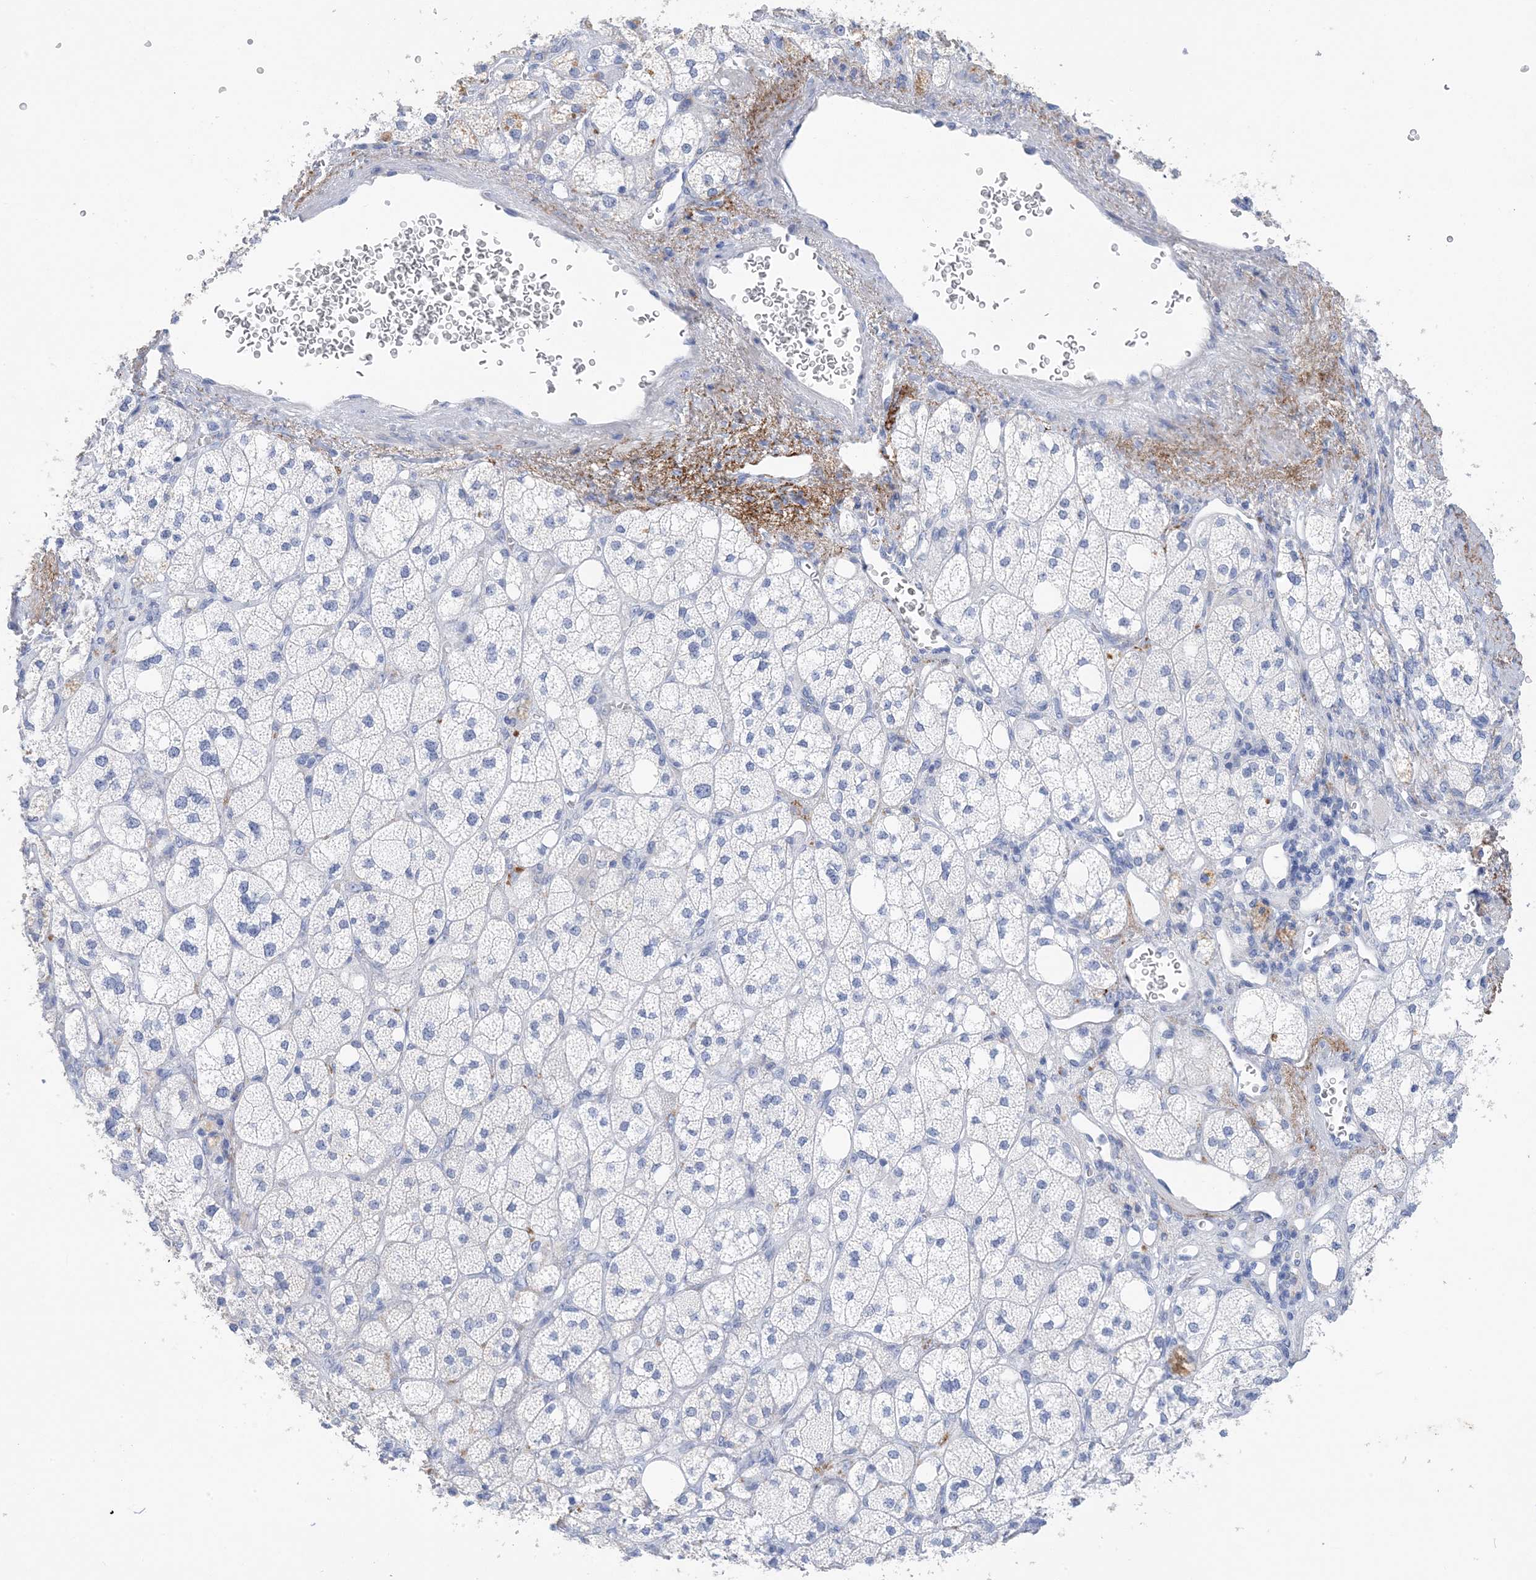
{"staining": {"intensity": "negative", "quantity": "none", "location": "none"}, "tissue": "adrenal gland", "cell_type": "Glandular cells", "image_type": "normal", "snomed": [{"axis": "morphology", "description": "Normal tissue, NOS"}, {"axis": "topography", "description": "Adrenal gland"}], "caption": "Human adrenal gland stained for a protein using immunohistochemistry shows no expression in glandular cells.", "gene": "SH3YL1", "patient": {"sex": "male", "age": 61}}